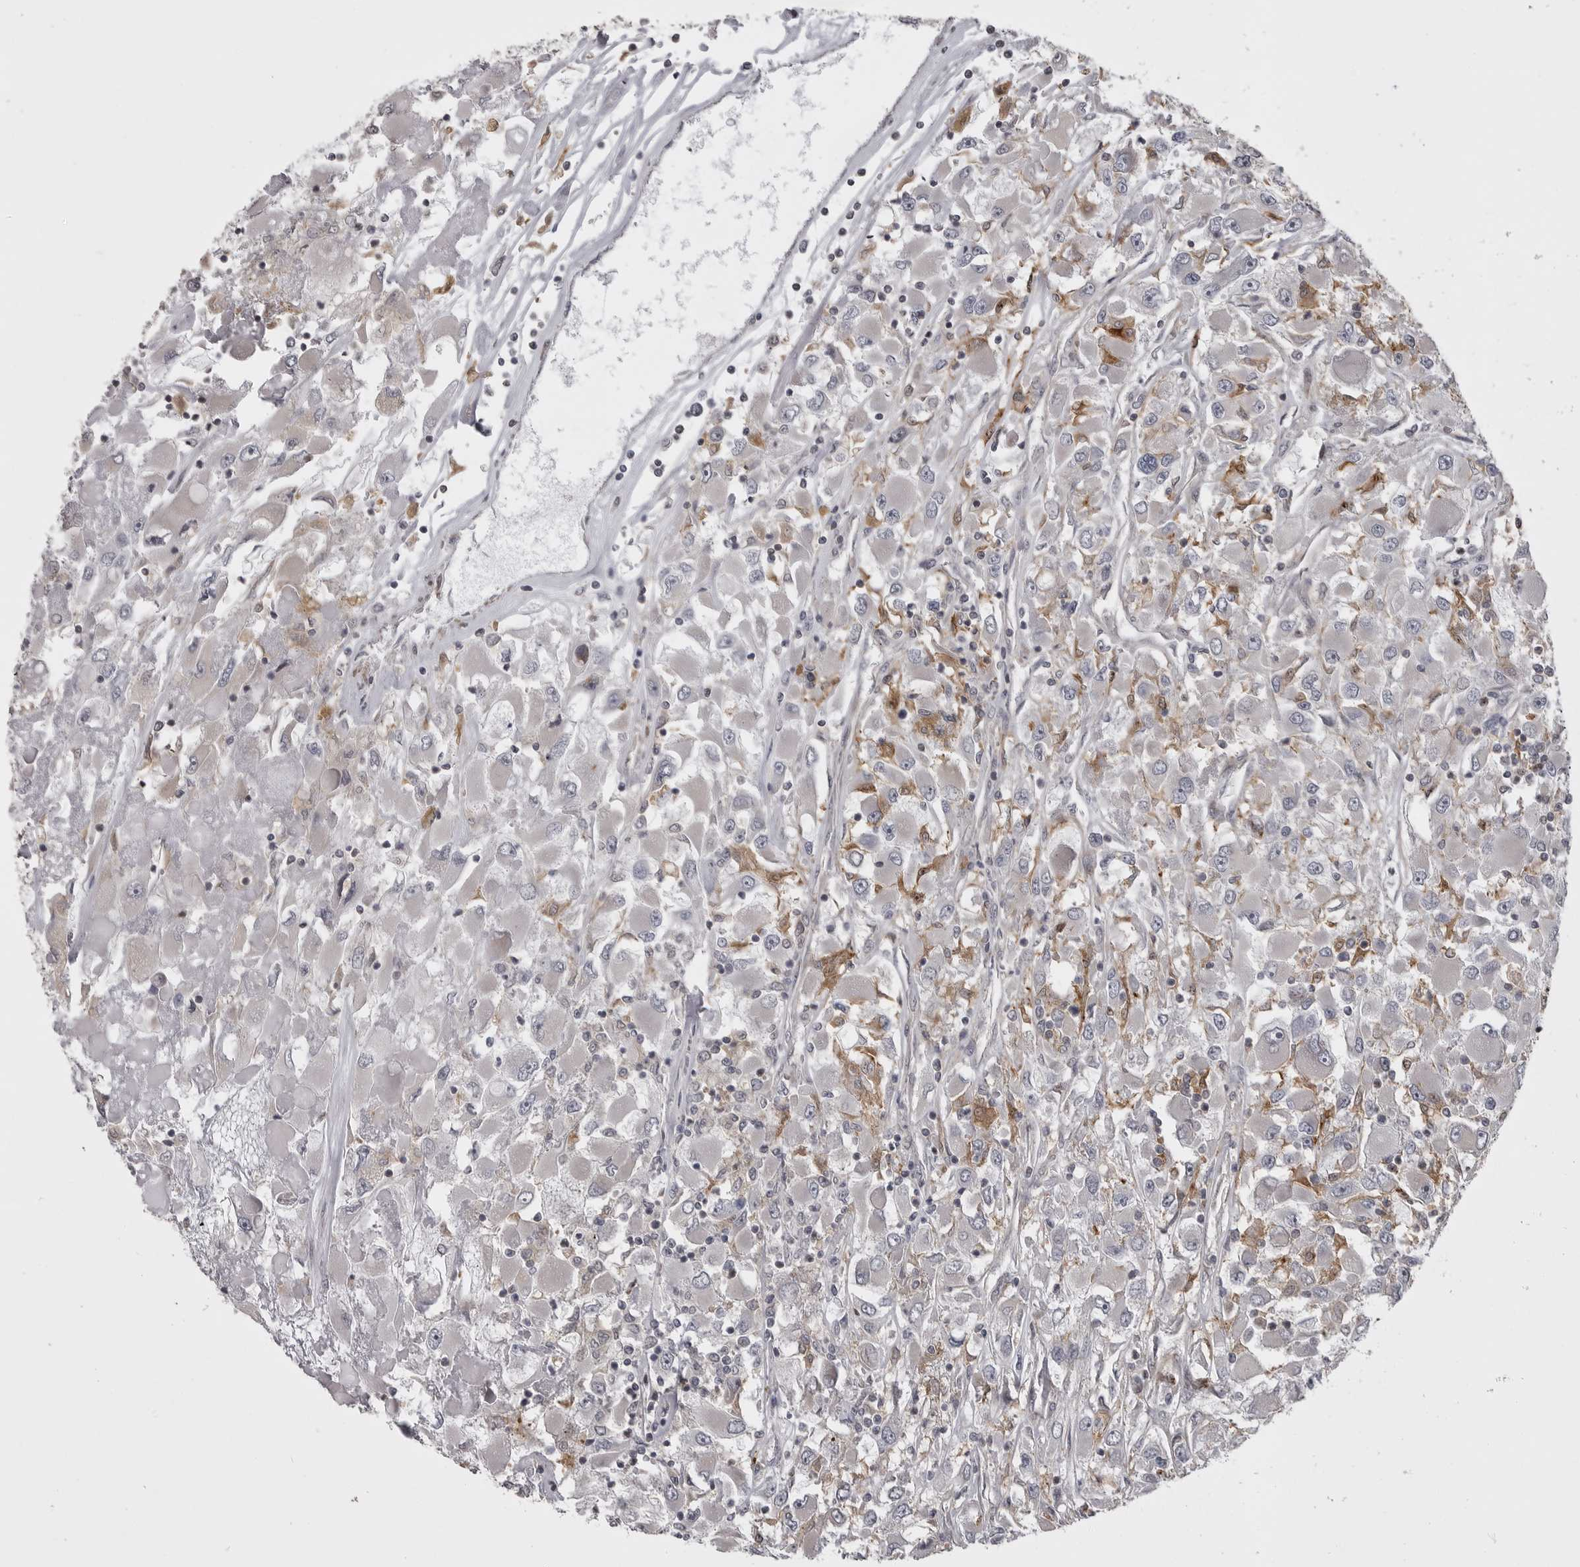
{"staining": {"intensity": "negative", "quantity": "none", "location": "none"}, "tissue": "renal cancer", "cell_type": "Tumor cells", "image_type": "cancer", "snomed": [{"axis": "morphology", "description": "Adenocarcinoma, NOS"}, {"axis": "topography", "description": "Kidney"}], "caption": "Renal cancer stained for a protein using IHC exhibits no expression tumor cells.", "gene": "ZNRF1", "patient": {"sex": "female", "age": 52}}